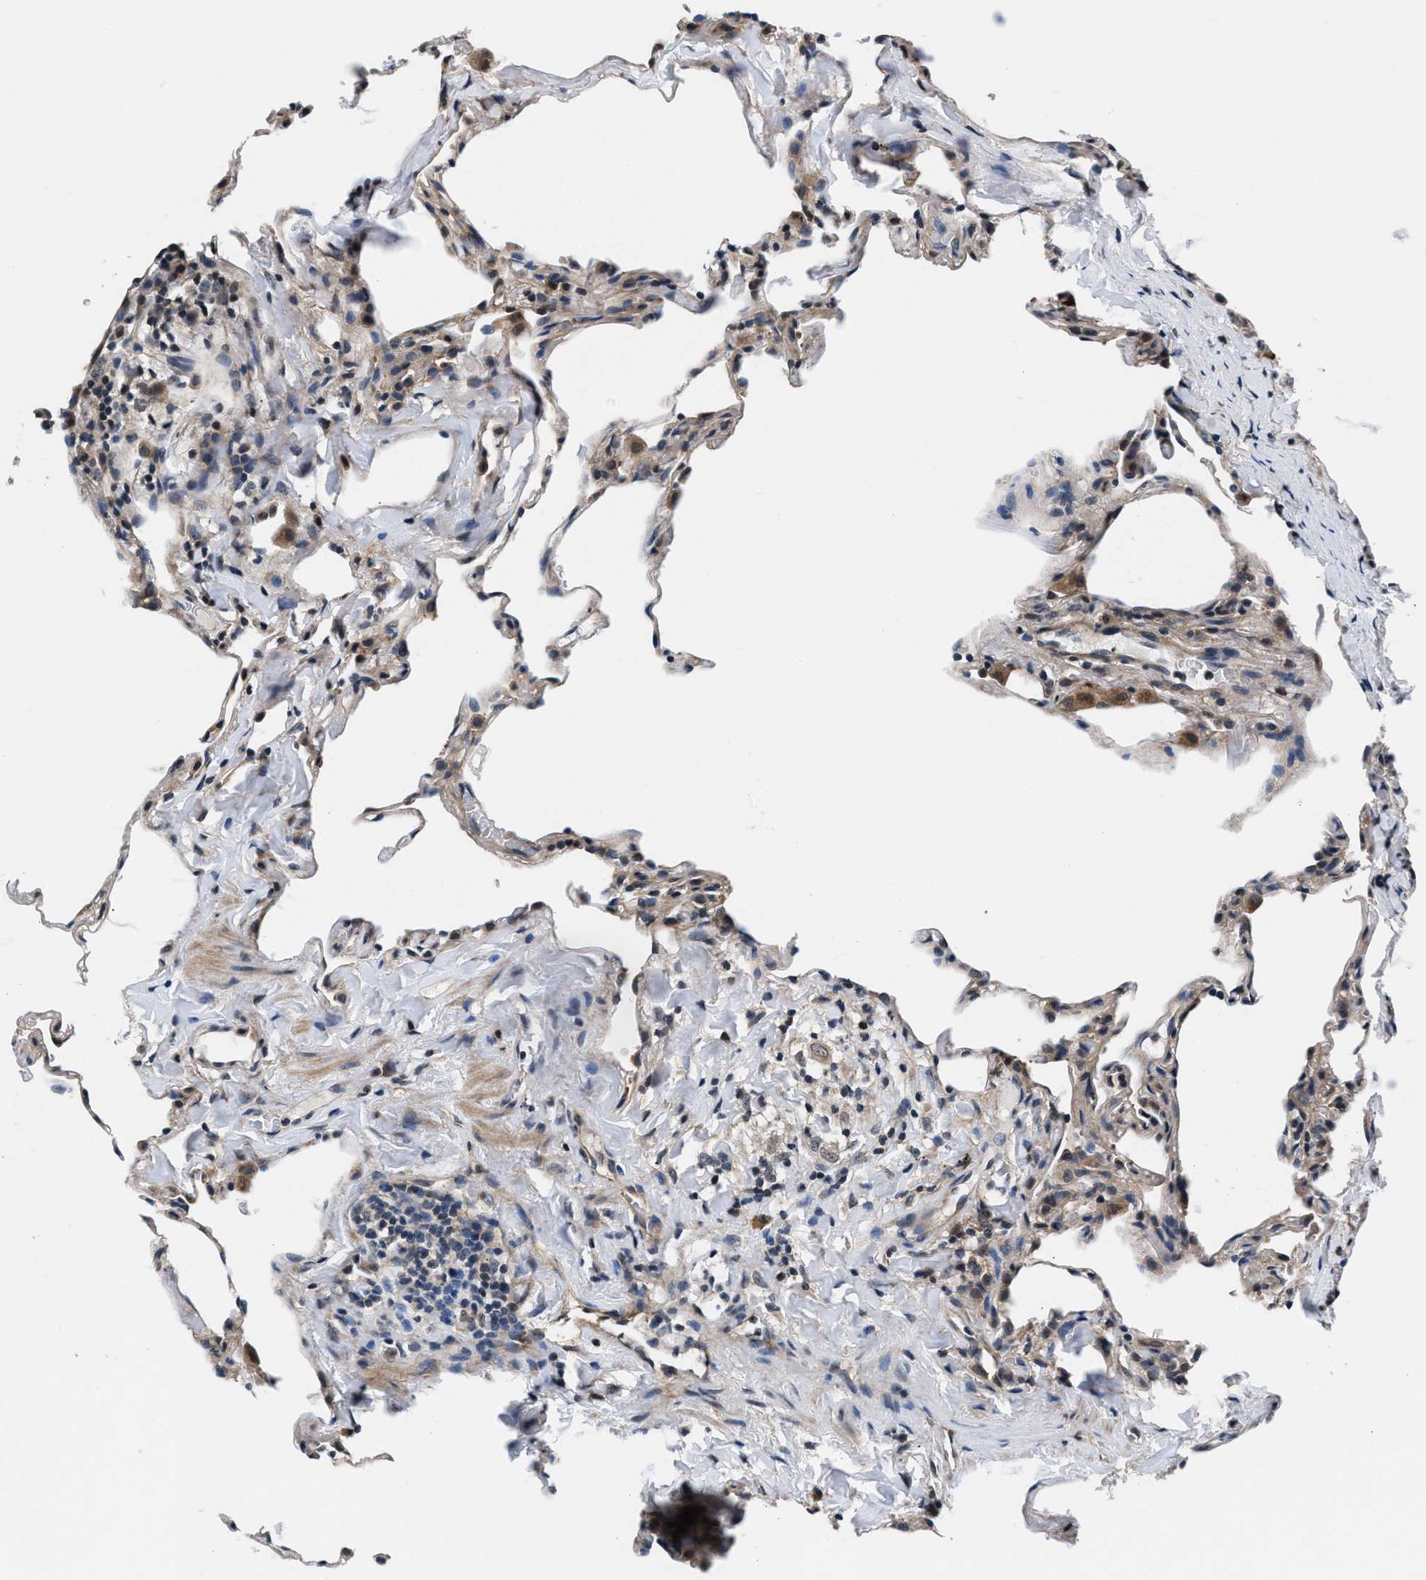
{"staining": {"intensity": "weak", "quantity": "<25%", "location": "cytoplasmic/membranous"}, "tissue": "lung", "cell_type": "Alveolar cells", "image_type": "normal", "snomed": [{"axis": "morphology", "description": "Normal tissue, NOS"}, {"axis": "topography", "description": "Lung"}], "caption": "DAB (3,3'-diaminobenzidine) immunohistochemical staining of benign human lung reveals no significant positivity in alveolar cells.", "gene": "PRPSAP2", "patient": {"sex": "male", "age": 59}}